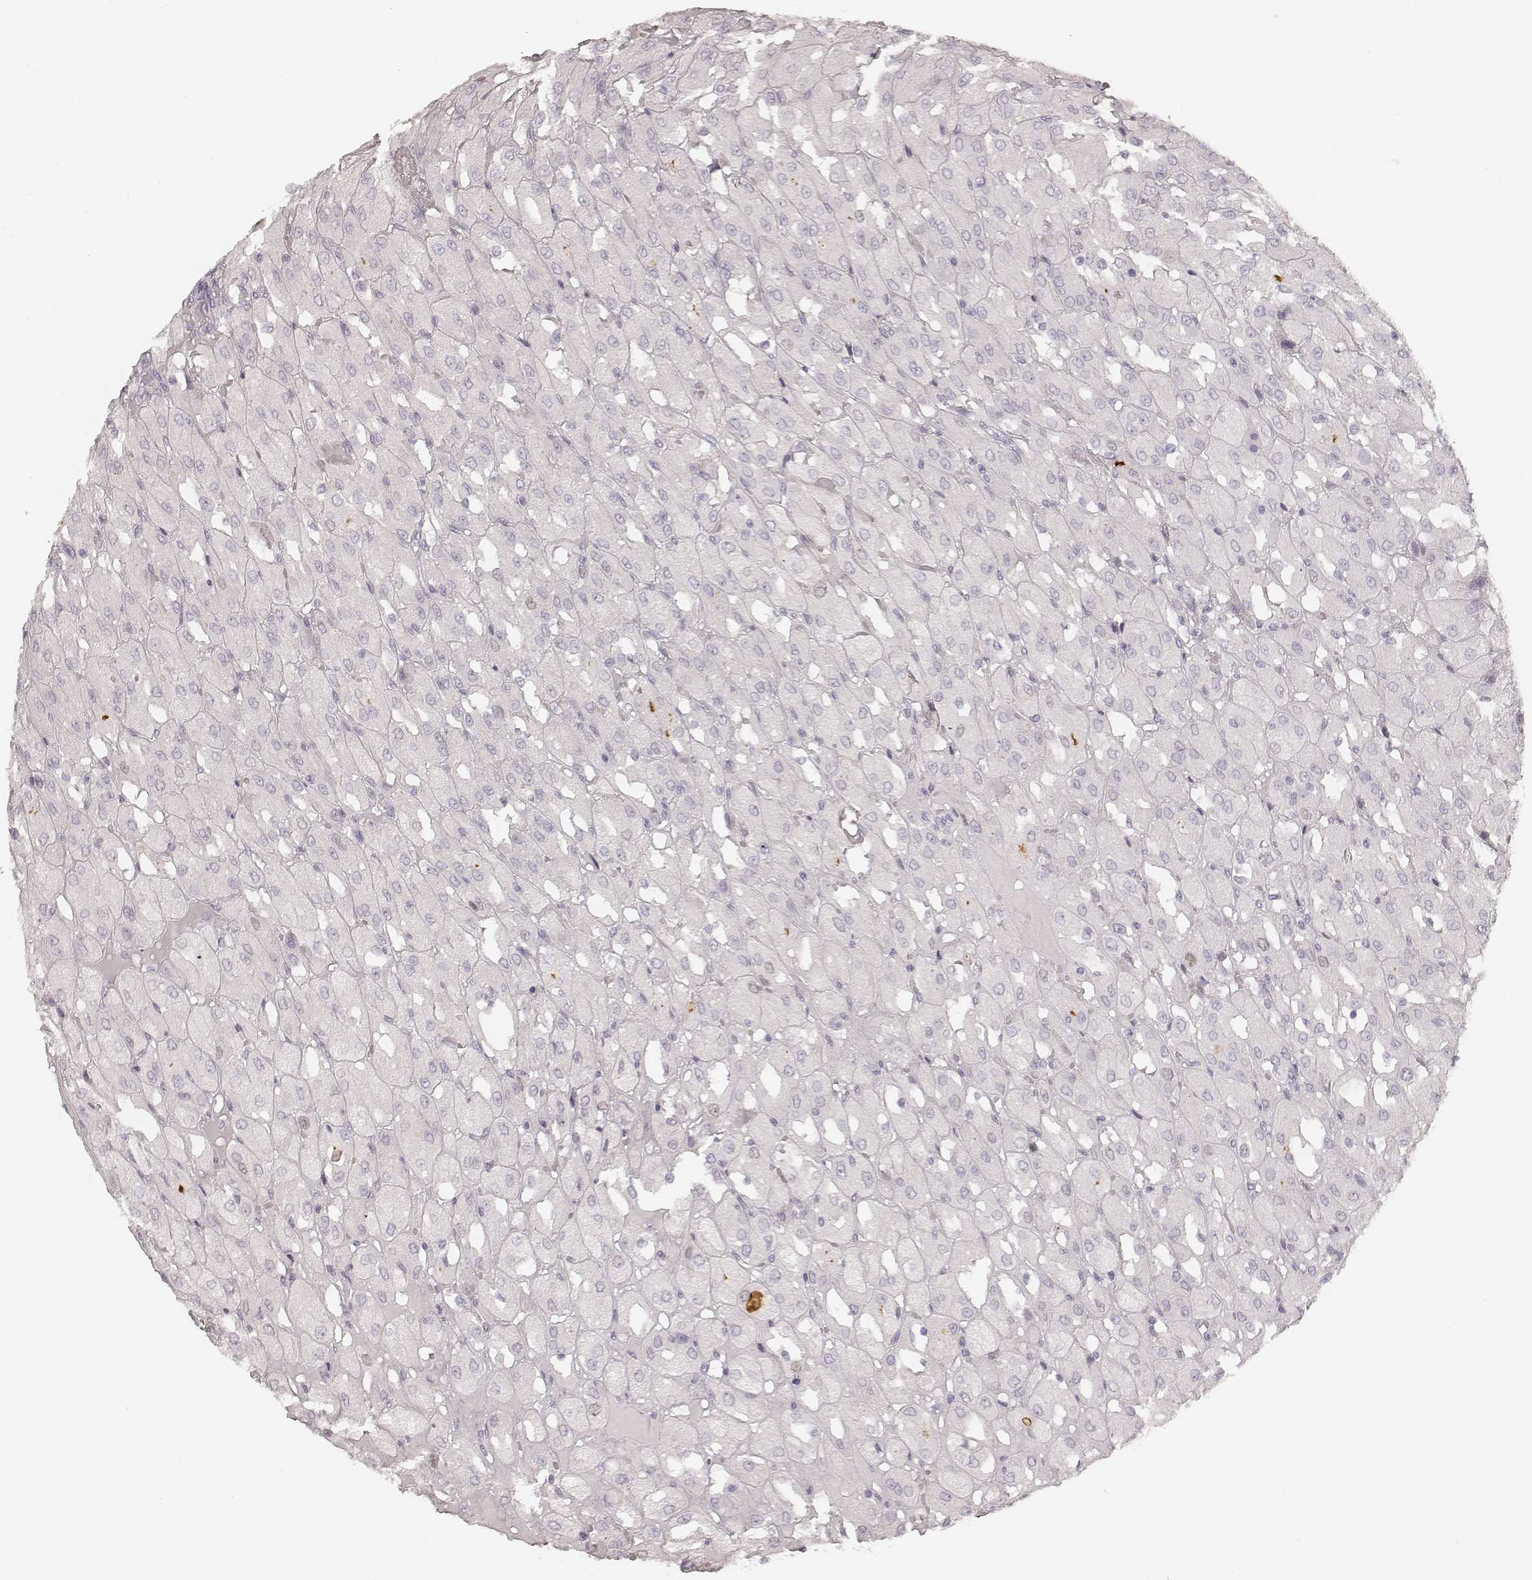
{"staining": {"intensity": "negative", "quantity": "none", "location": "none"}, "tissue": "renal cancer", "cell_type": "Tumor cells", "image_type": "cancer", "snomed": [{"axis": "morphology", "description": "Adenocarcinoma, NOS"}, {"axis": "topography", "description": "Kidney"}], "caption": "IHC of human renal cancer (adenocarcinoma) demonstrates no staining in tumor cells. (Stains: DAB (3,3'-diaminobenzidine) immunohistochemistry with hematoxylin counter stain, Microscopy: brightfield microscopy at high magnification).", "gene": "TEX37", "patient": {"sex": "male", "age": 72}}